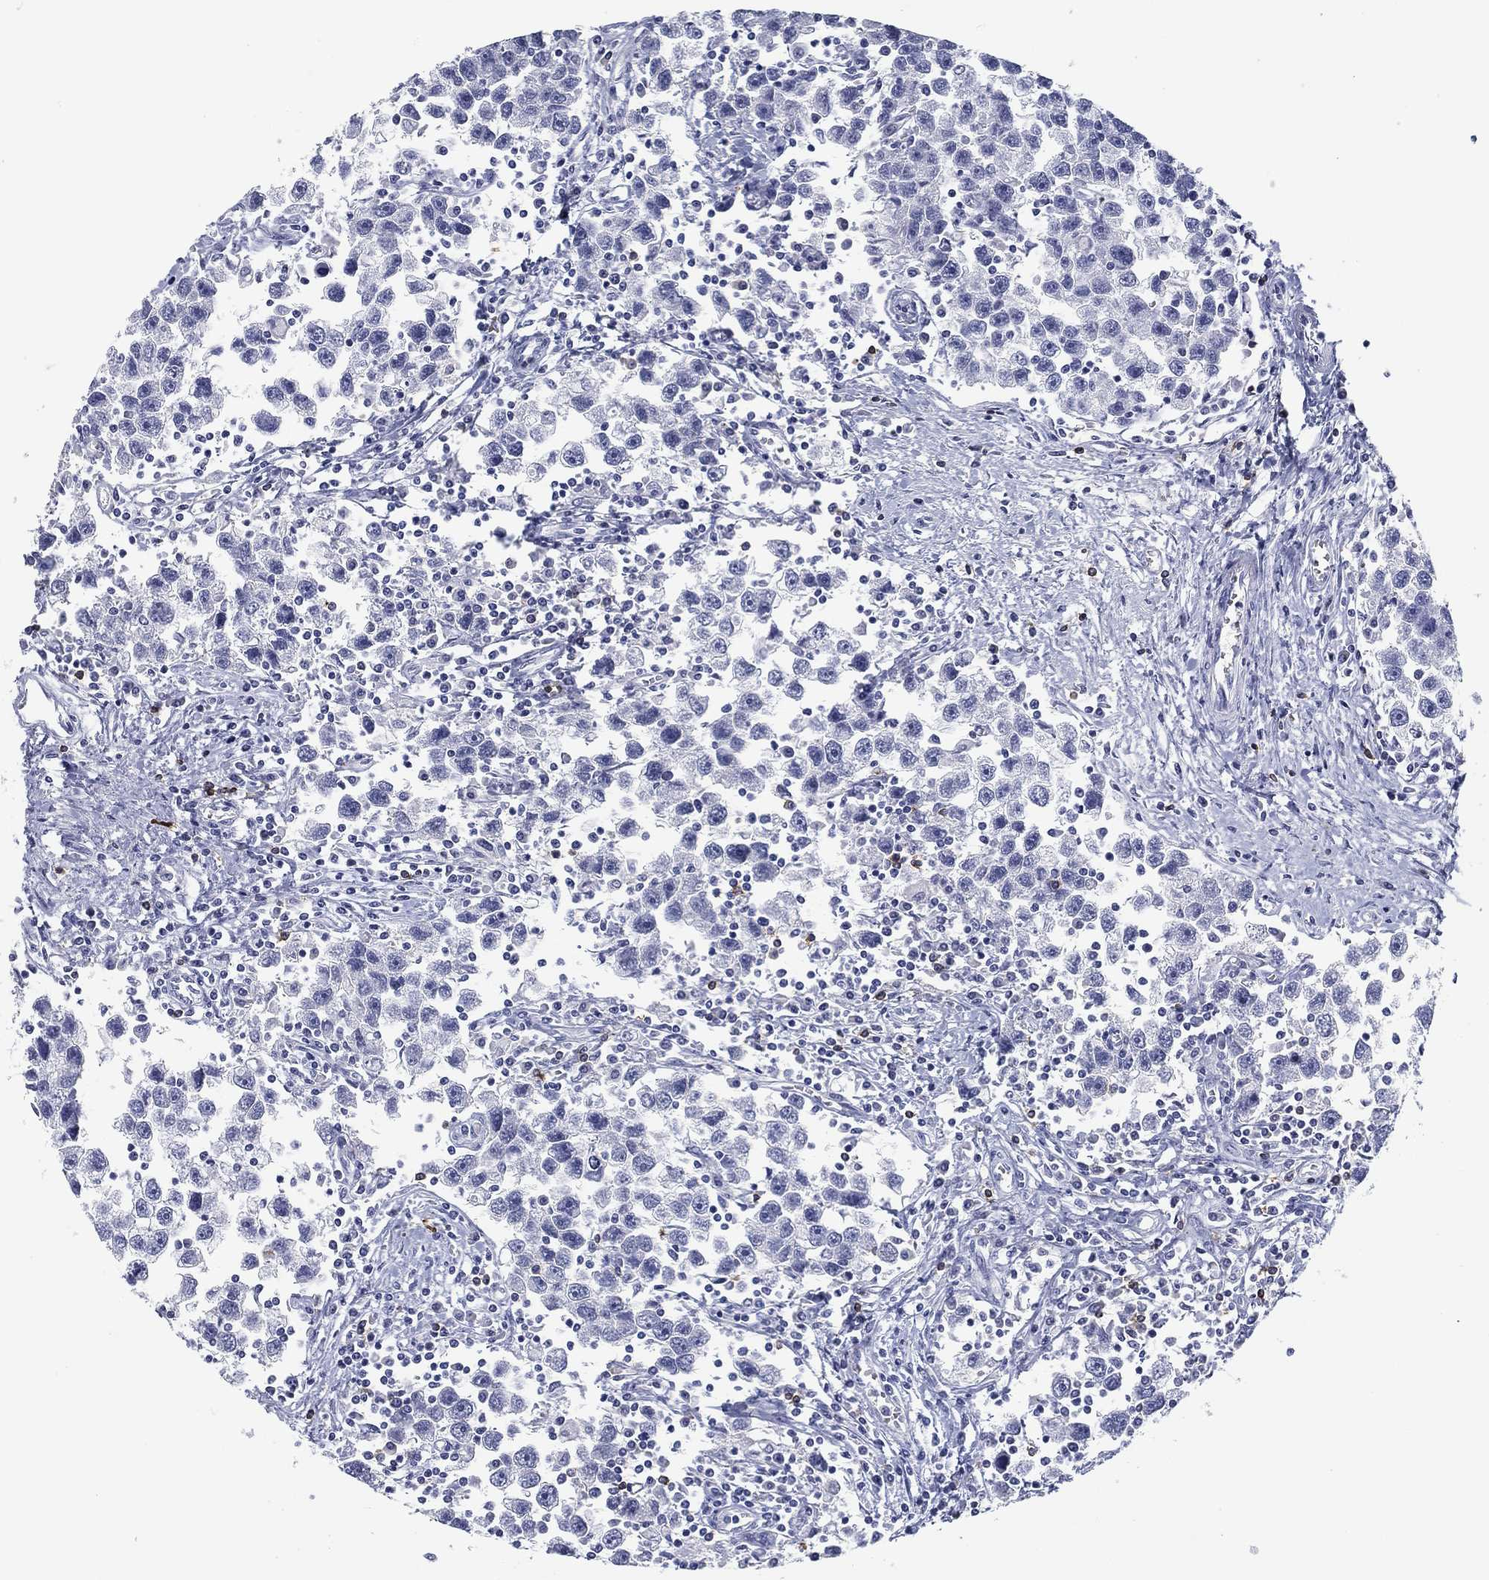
{"staining": {"intensity": "negative", "quantity": "none", "location": "none"}, "tissue": "testis cancer", "cell_type": "Tumor cells", "image_type": "cancer", "snomed": [{"axis": "morphology", "description": "Seminoma, NOS"}, {"axis": "topography", "description": "Testis"}], "caption": "Protein analysis of testis cancer displays no significant positivity in tumor cells. (Stains: DAB immunohistochemistry with hematoxylin counter stain, Microscopy: brightfield microscopy at high magnification).", "gene": "CD79B", "patient": {"sex": "male", "age": 30}}